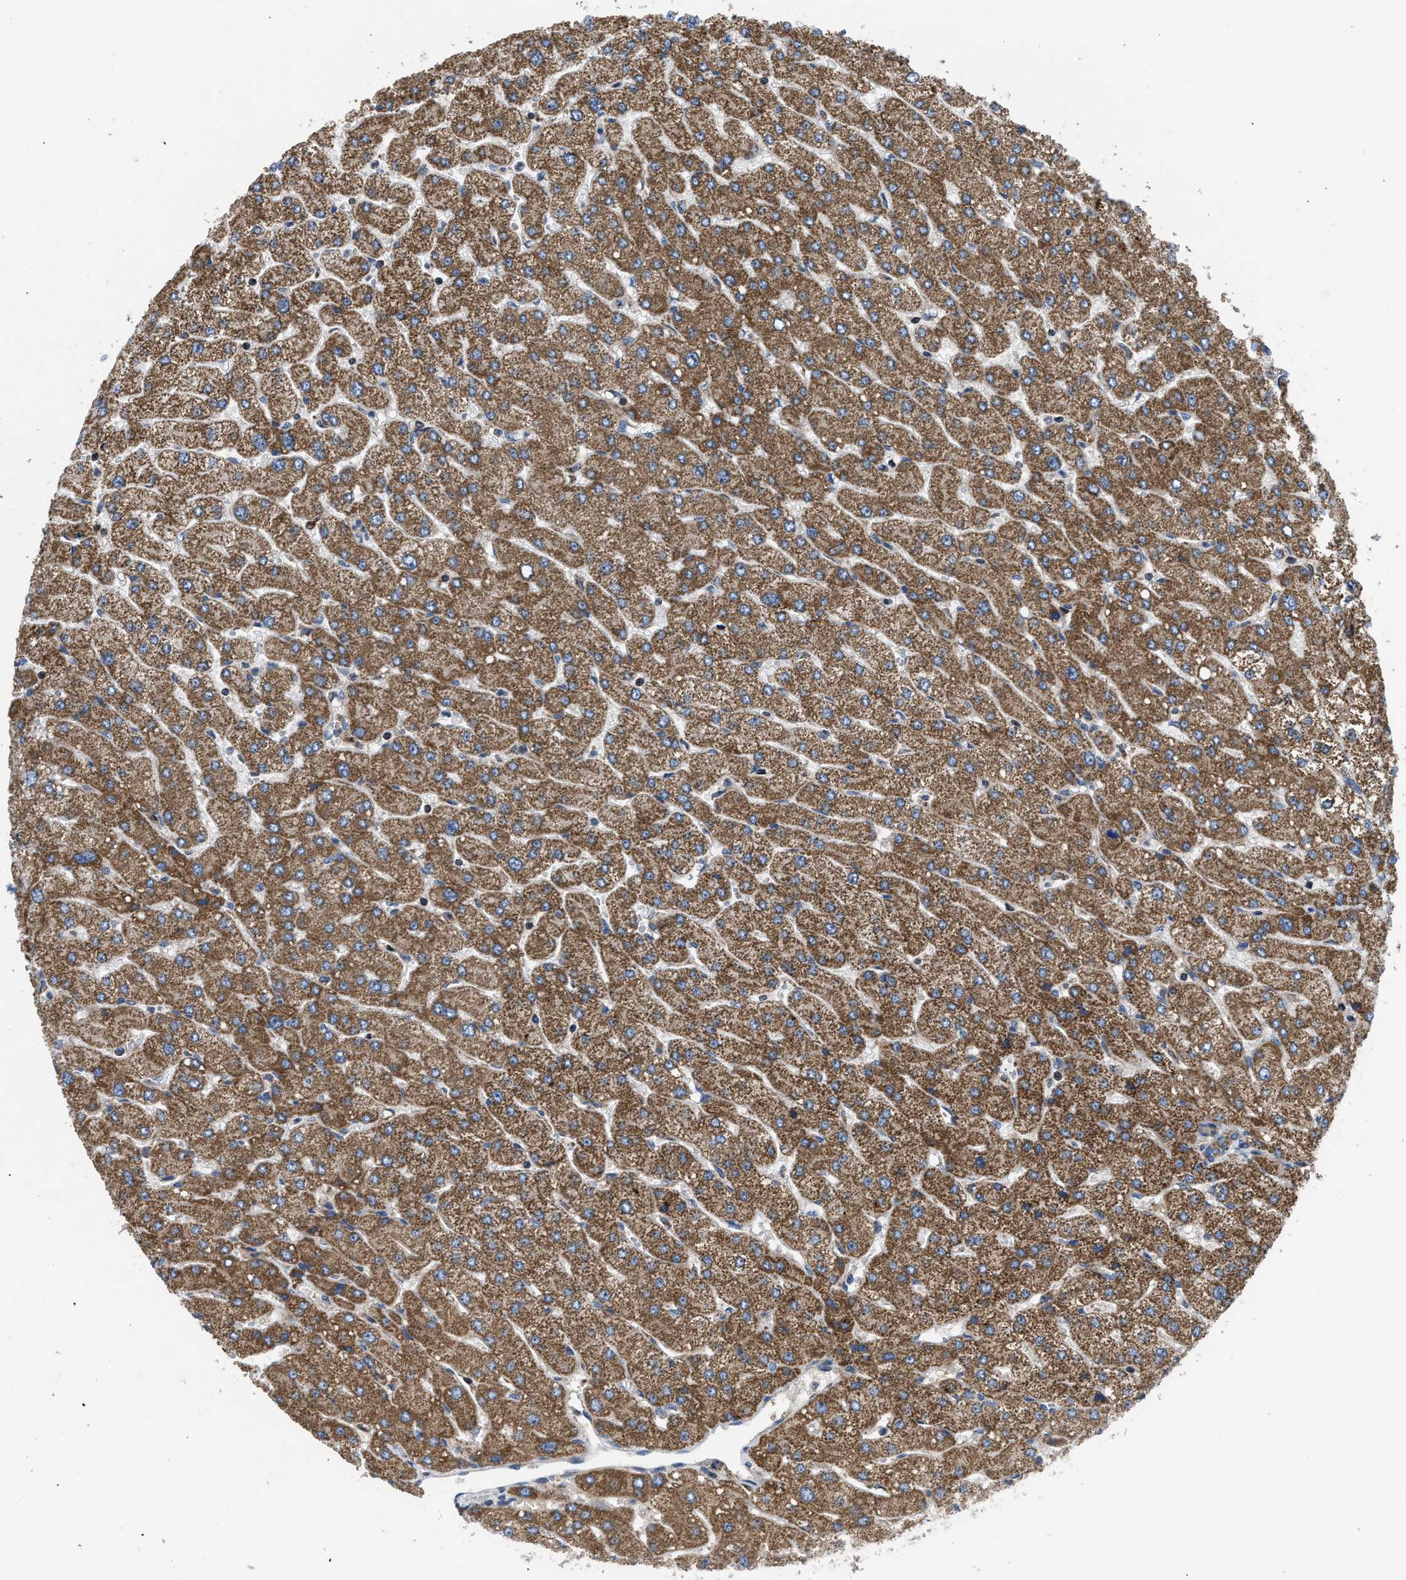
{"staining": {"intensity": "moderate", "quantity": ">75%", "location": "cytoplasmic/membranous"}, "tissue": "liver", "cell_type": "Cholangiocytes", "image_type": "normal", "snomed": [{"axis": "morphology", "description": "Normal tissue, NOS"}, {"axis": "topography", "description": "Liver"}], "caption": "Brown immunohistochemical staining in unremarkable liver displays moderate cytoplasmic/membranous staining in about >75% of cholangiocytes. Using DAB (brown) and hematoxylin (blue) stains, captured at high magnification using brightfield microscopy.", "gene": "OPTN", "patient": {"sex": "male", "age": 55}}